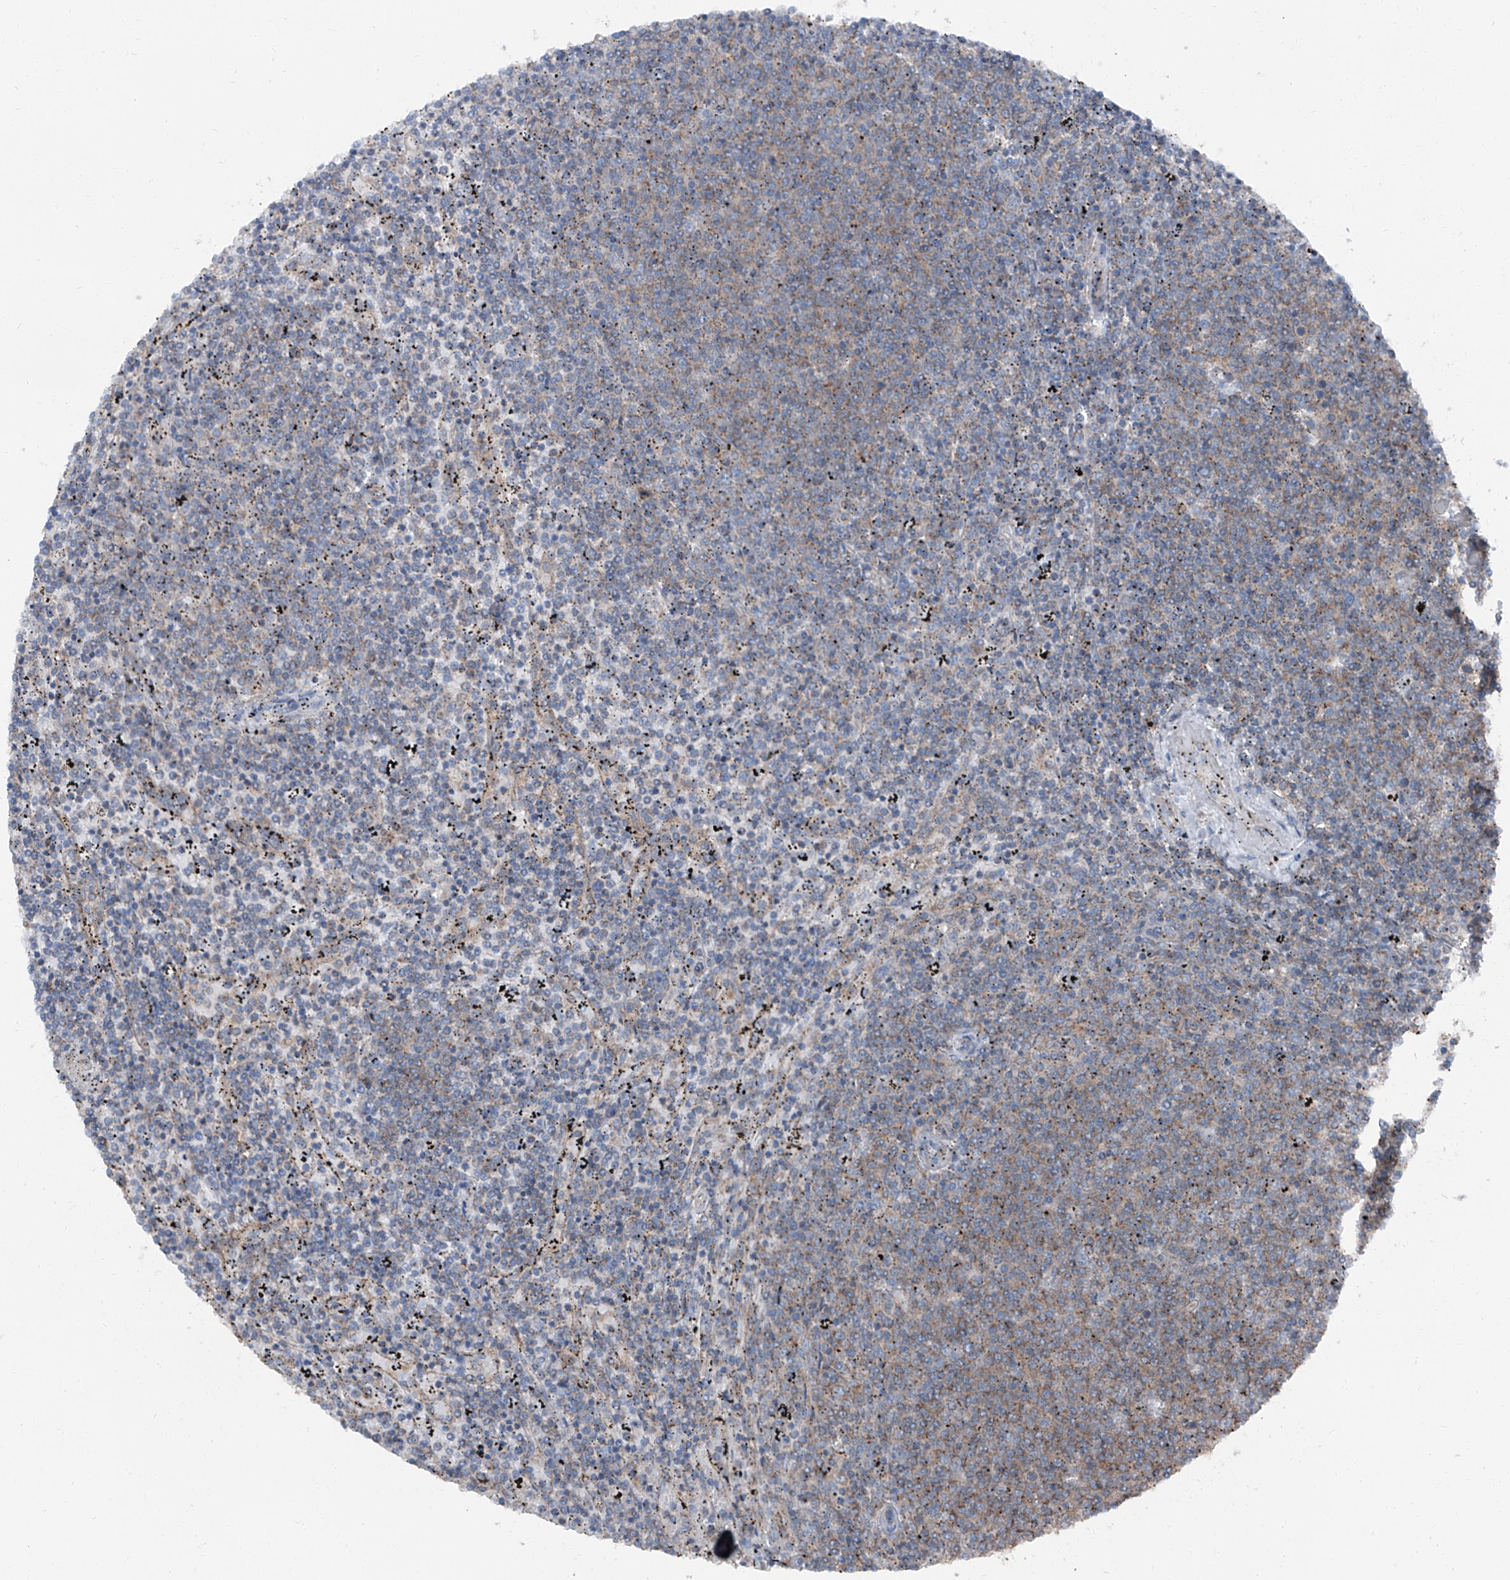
{"staining": {"intensity": "negative", "quantity": "none", "location": "none"}, "tissue": "lymphoma", "cell_type": "Tumor cells", "image_type": "cancer", "snomed": [{"axis": "morphology", "description": "Malignant lymphoma, non-Hodgkin's type, Low grade"}, {"axis": "topography", "description": "Spleen"}], "caption": "IHC of malignant lymphoma, non-Hodgkin's type (low-grade) reveals no expression in tumor cells.", "gene": "GPR142", "patient": {"sex": "female", "age": 50}}